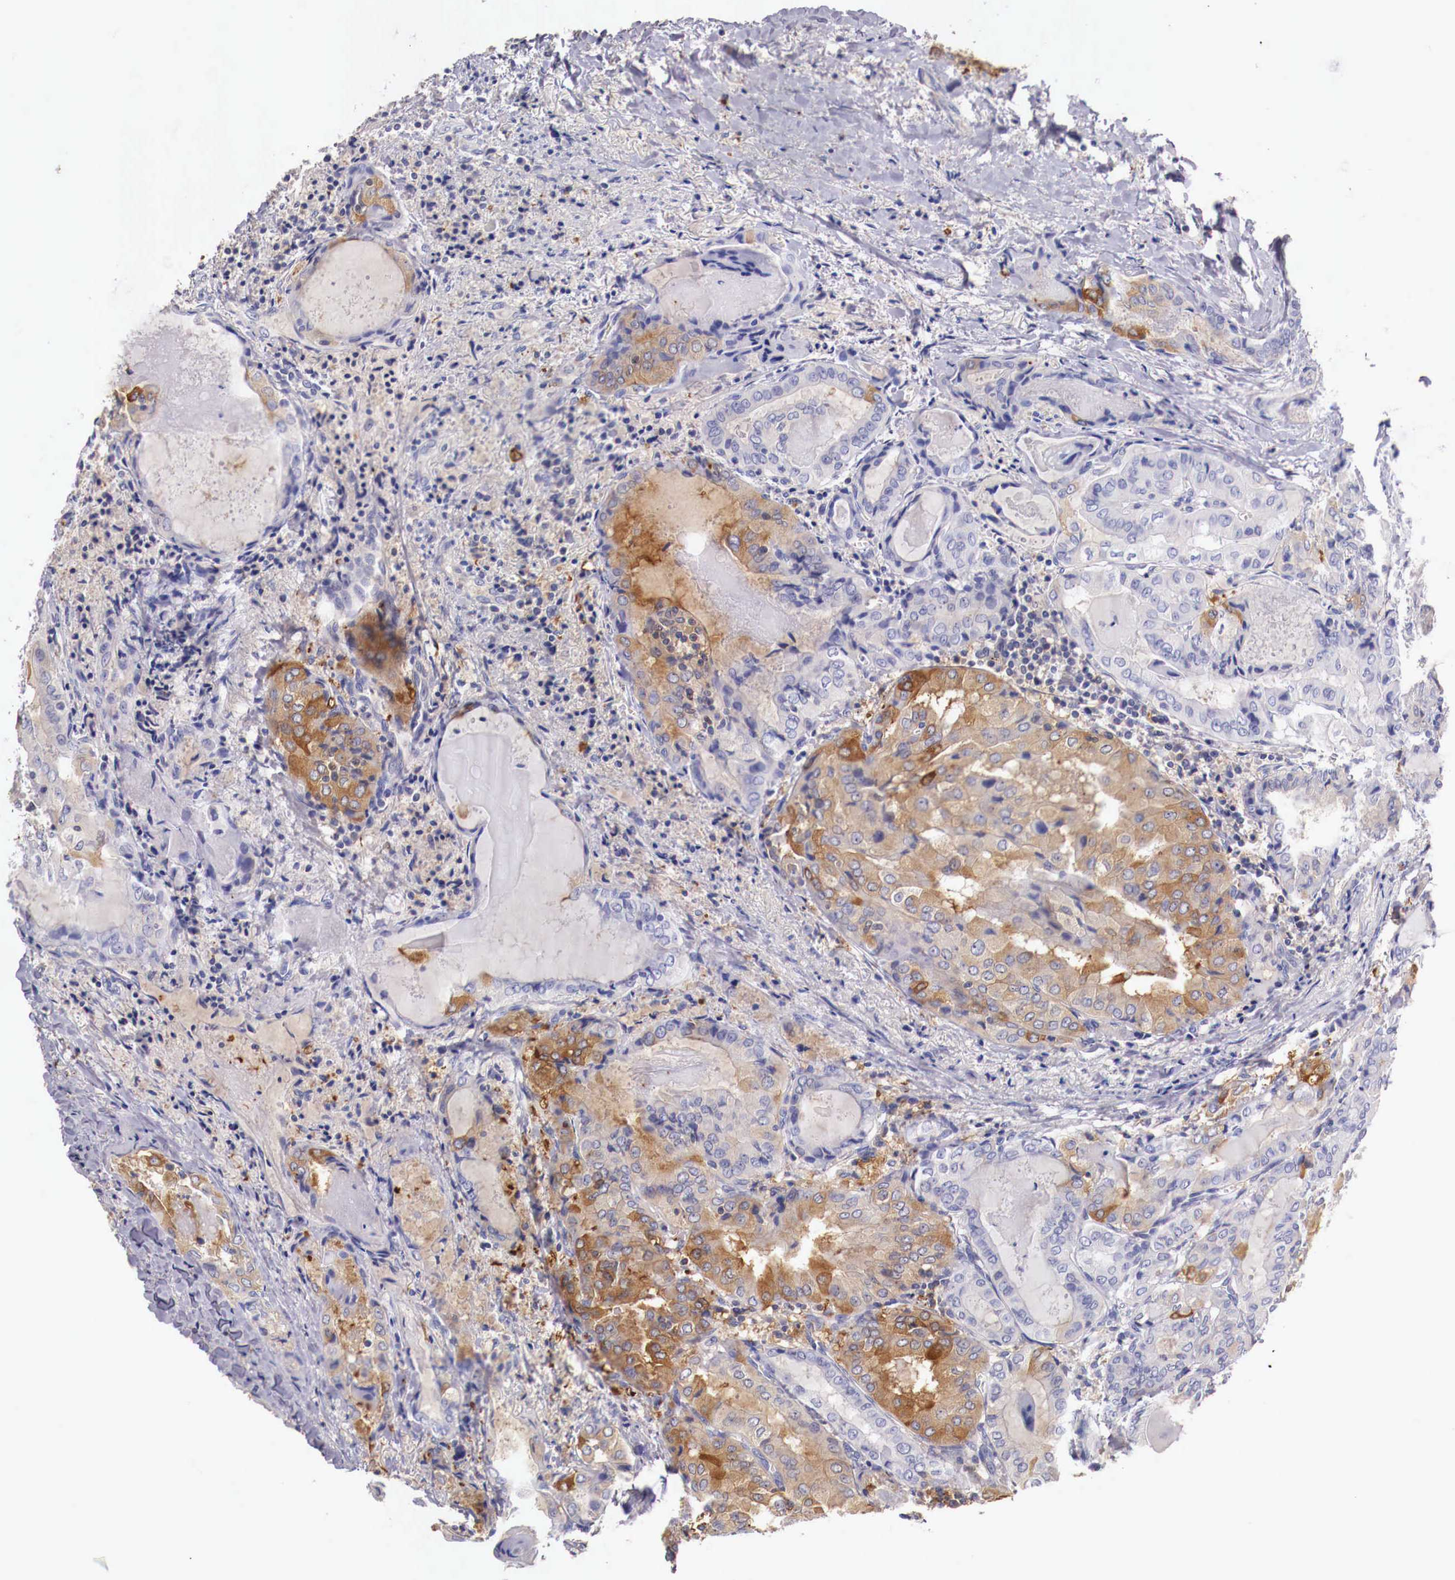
{"staining": {"intensity": "moderate", "quantity": "25%-75%", "location": "cytoplasmic/membranous"}, "tissue": "thyroid cancer", "cell_type": "Tumor cells", "image_type": "cancer", "snomed": [{"axis": "morphology", "description": "Papillary adenocarcinoma, NOS"}, {"axis": "topography", "description": "Thyroid gland"}], "caption": "A high-resolution histopathology image shows immunohistochemistry (IHC) staining of papillary adenocarcinoma (thyroid), which displays moderate cytoplasmic/membranous staining in approximately 25%-75% of tumor cells. (brown staining indicates protein expression, while blue staining denotes nuclei).", "gene": "PITPNA", "patient": {"sex": "female", "age": 71}}